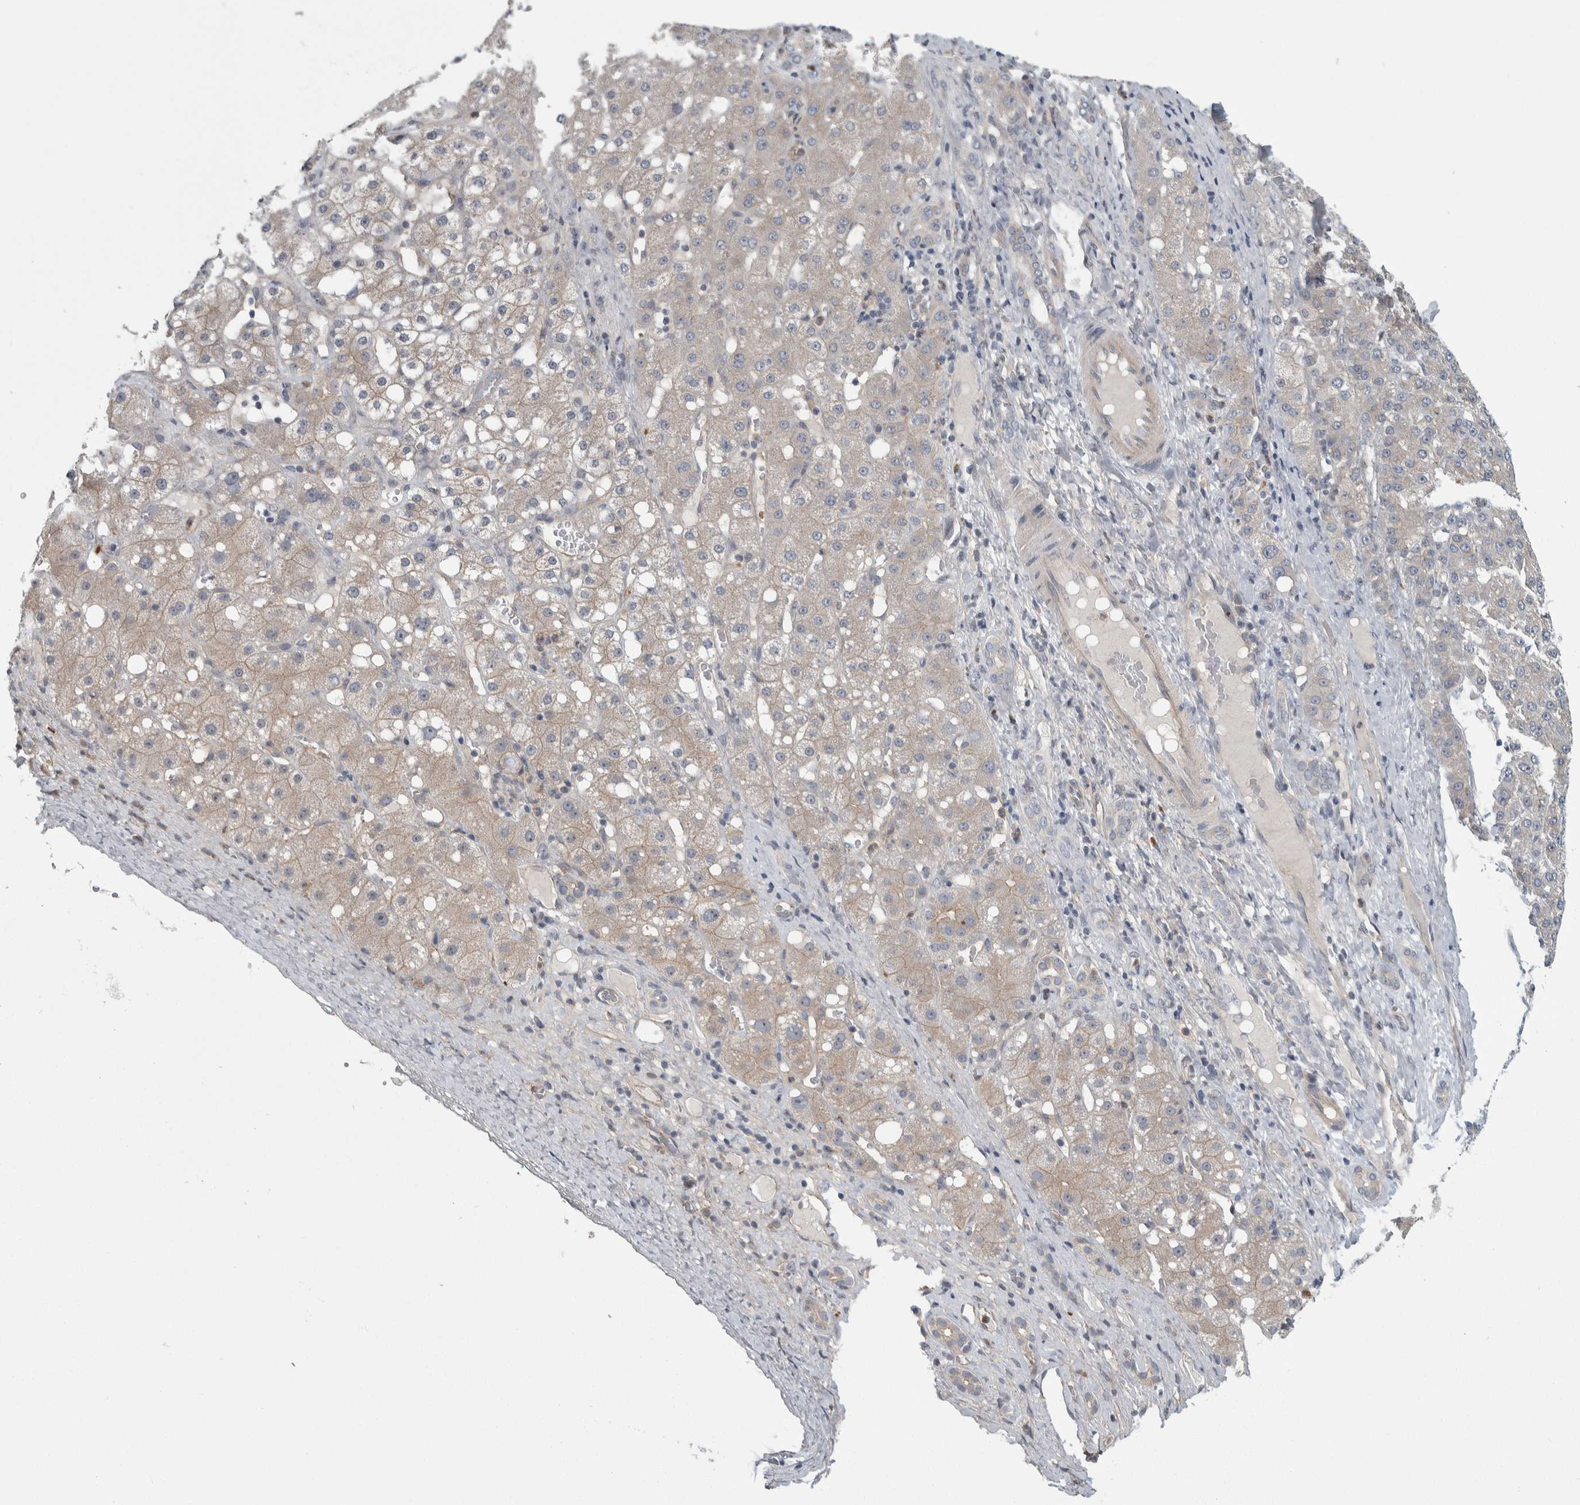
{"staining": {"intensity": "weak", "quantity": "25%-75%", "location": "cytoplasmic/membranous"}, "tissue": "liver cancer", "cell_type": "Tumor cells", "image_type": "cancer", "snomed": [{"axis": "morphology", "description": "Carcinoma, Hepatocellular, NOS"}, {"axis": "topography", "description": "Liver"}], "caption": "High-magnification brightfield microscopy of liver cancer (hepatocellular carcinoma) stained with DAB (3,3'-diaminobenzidine) (brown) and counterstained with hematoxylin (blue). tumor cells exhibit weak cytoplasmic/membranous positivity is identified in about25%-75% of cells. Using DAB (3,3'-diaminobenzidine) (brown) and hematoxylin (blue) stains, captured at high magnification using brightfield microscopy.", "gene": "KCNJ3", "patient": {"sex": "male", "age": 67}}